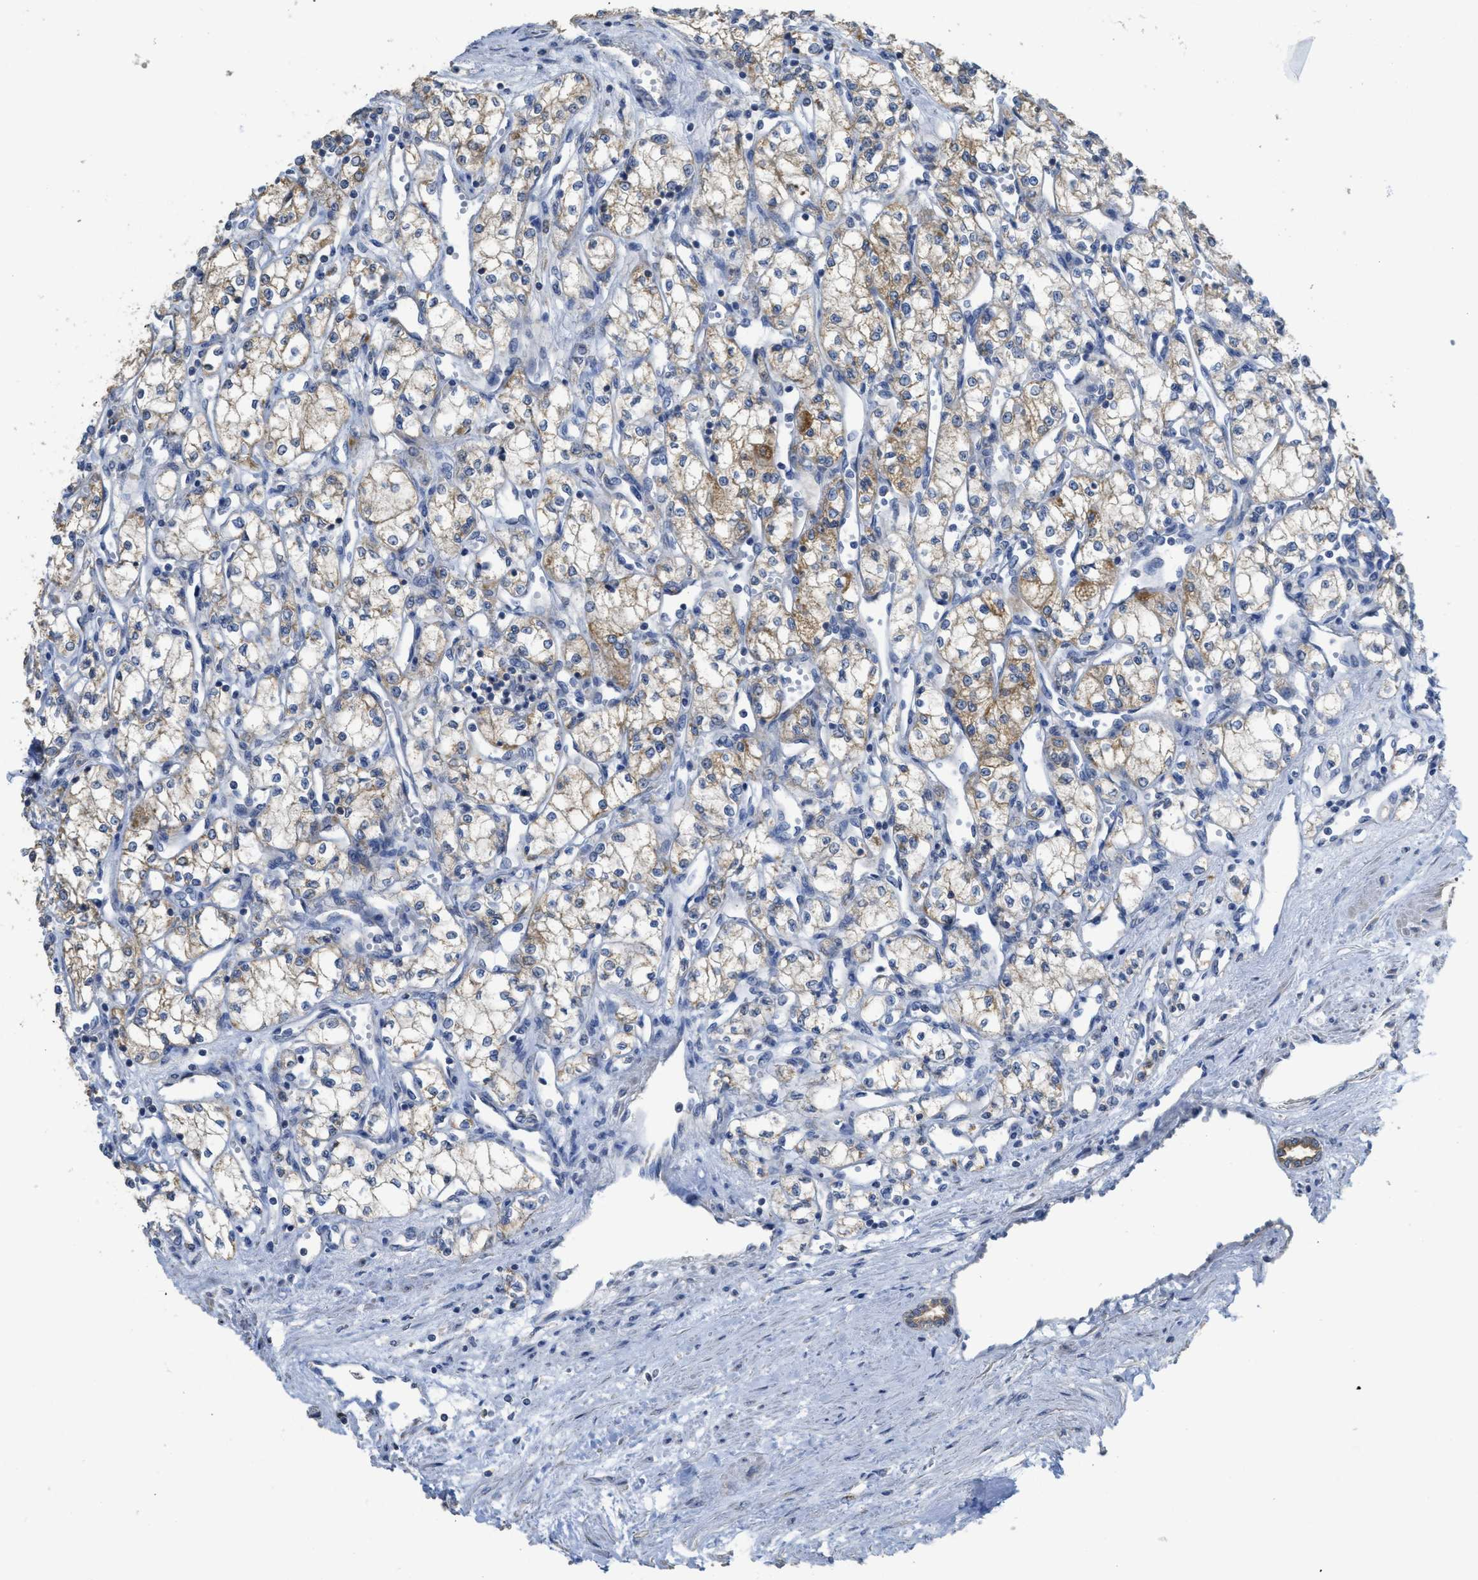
{"staining": {"intensity": "moderate", "quantity": ">75%", "location": "cytoplasmic/membranous"}, "tissue": "renal cancer", "cell_type": "Tumor cells", "image_type": "cancer", "snomed": [{"axis": "morphology", "description": "Adenocarcinoma, NOS"}, {"axis": "topography", "description": "Kidney"}], "caption": "Immunohistochemistry (DAB) staining of human renal adenocarcinoma exhibits moderate cytoplasmic/membranous protein staining in about >75% of tumor cells.", "gene": "SFXN2", "patient": {"sex": "male", "age": 59}}